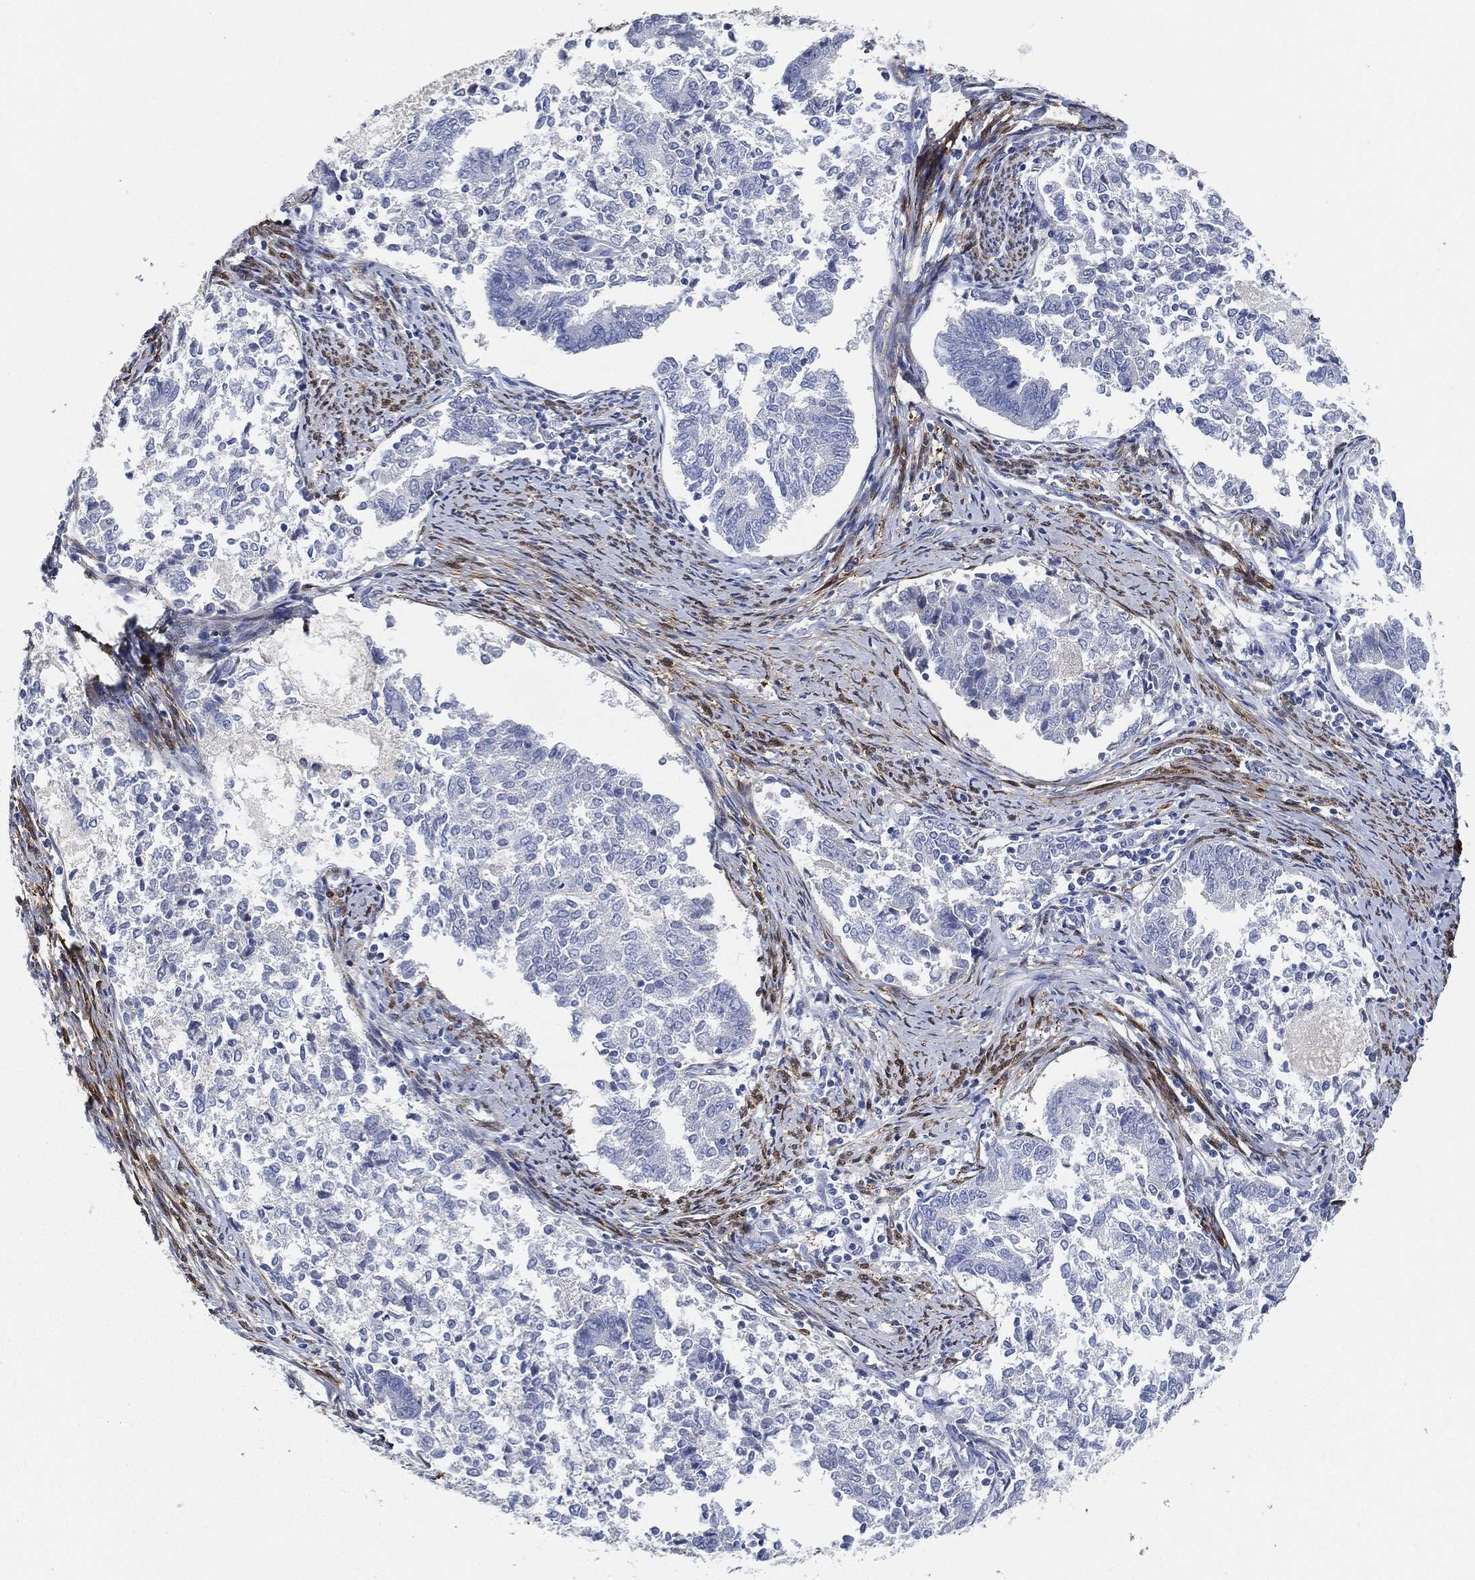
{"staining": {"intensity": "negative", "quantity": "none", "location": "none"}, "tissue": "endometrial cancer", "cell_type": "Tumor cells", "image_type": "cancer", "snomed": [{"axis": "morphology", "description": "Adenocarcinoma, NOS"}, {"axis": "topography", "description": "Endometrium"}], "caption": "The photomicrograph displays no staining of tumor cells in endometrial cancer.", "gene": "TAGLN", "patient": {"sex": "female", "age": 65}}